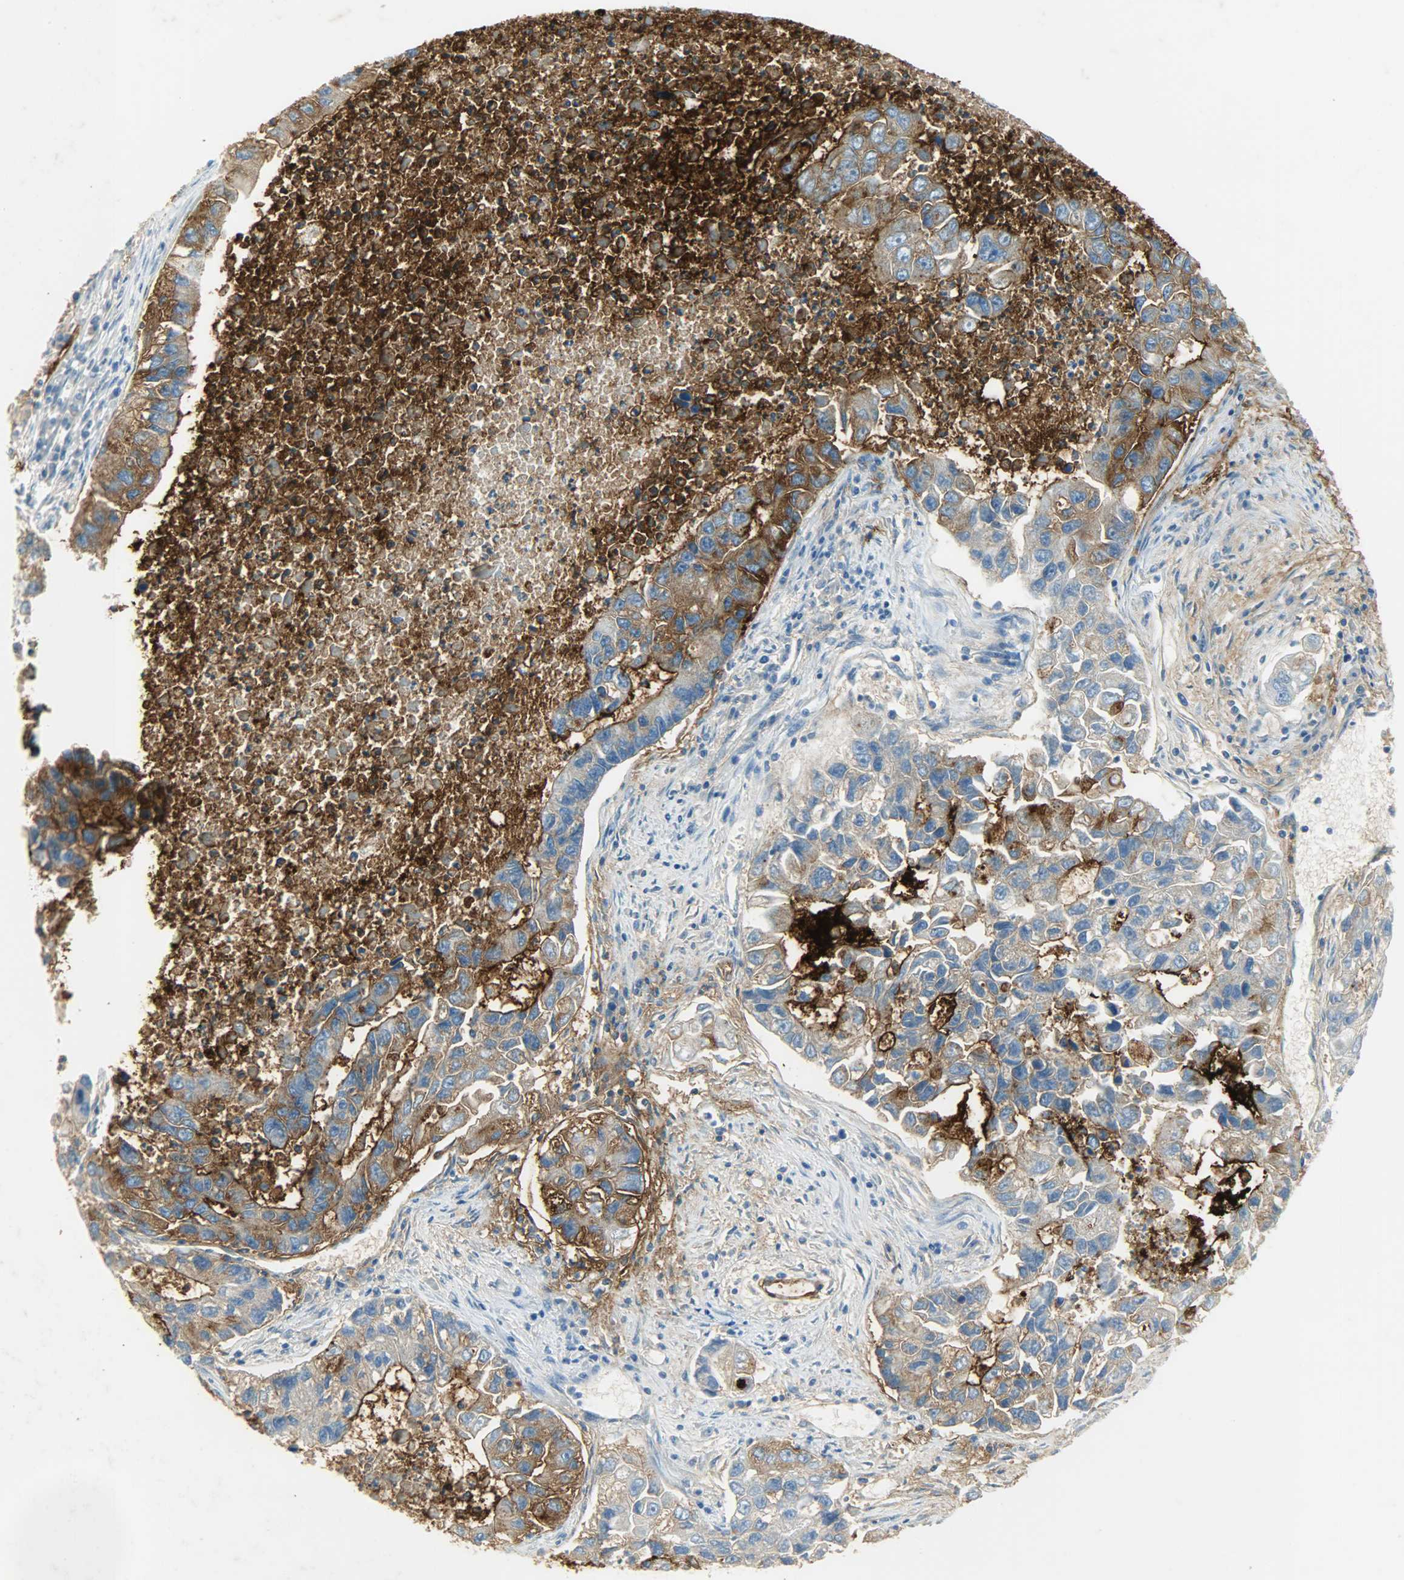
{"staining": {"intensity": "strong", "quantity": ">75%", "location": "cytoplasmic/membranous"}, "tissue": "lung cancer", "cell_type": "Tumor cells", "image_type": "cancer", "snomed": [{"axis": "morphology", "description": "Adenocarcinoma, NOS"}, {"axis": "topography", "description": "Lung"}], "caption": "A brown stain shows strong cytoplasmic/membranous expression of a protein in human lung adenocarcinoma tumor cells.", "gene": "PROM1", "patient": {"sex": "female", "age": 51}}